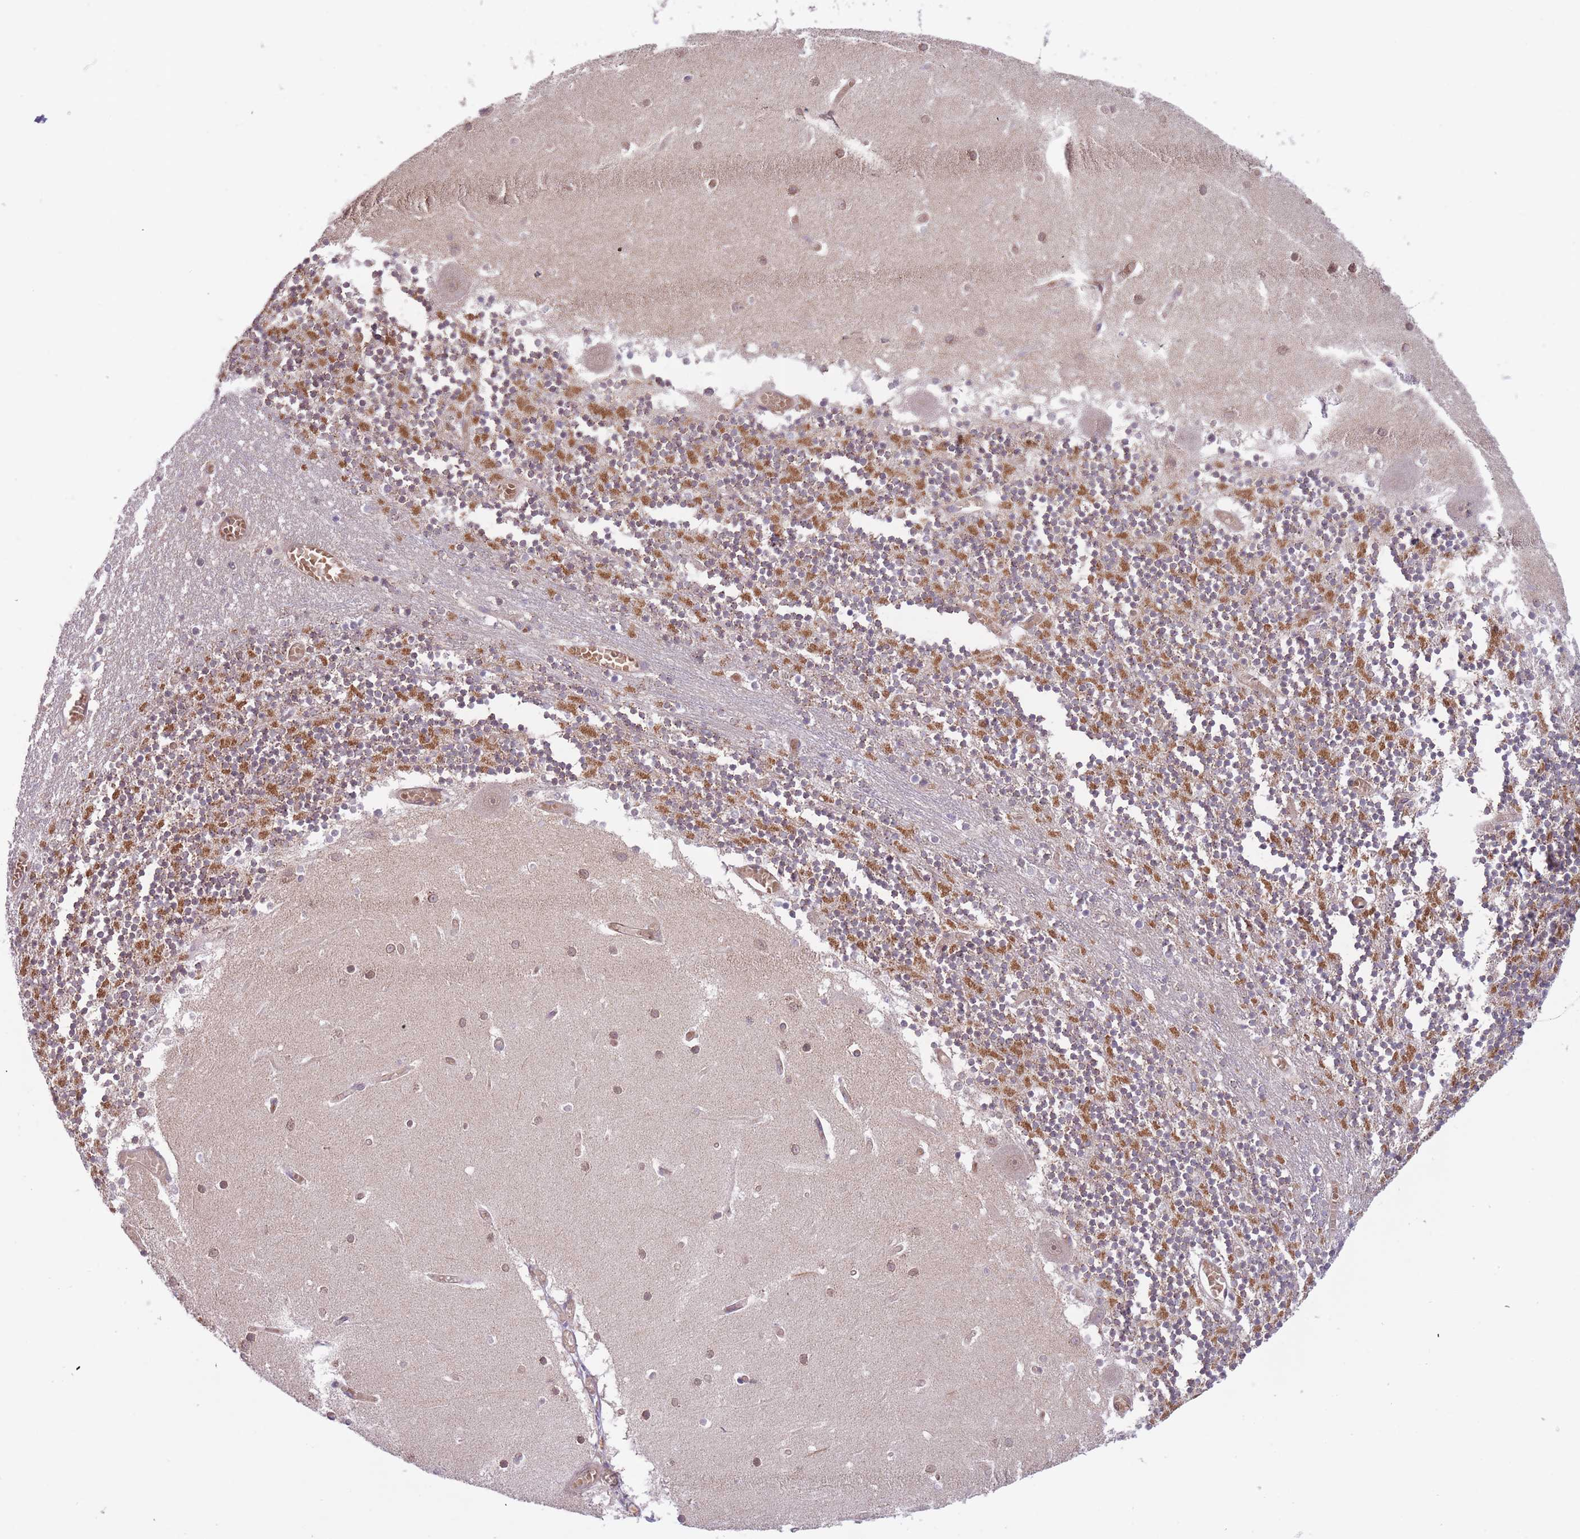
{"staining": {"intensity": "moderate", "quantity": "25%-75%", "location": "cytoplasmic/membranous"}, "tissue": "cerebellum", "cell_type": "Cells in granular layer", "image_type": "normal", "snomed": [{"axis": "morphology", "description": "Normal tissue, NOS"}, {"axis": "topography", "description": "Cerebellum"}], "caption": "Cerebellum stained for a protein shows moderate cytoplasmic/membranous positivity in cells in granular layer. (Stains: DAB in brown, nuclei in blue, Microscopy: brightfield microscopy at high magnification).", "gene": "FUT3", "patient": {"sex": "female", "age": 28}}